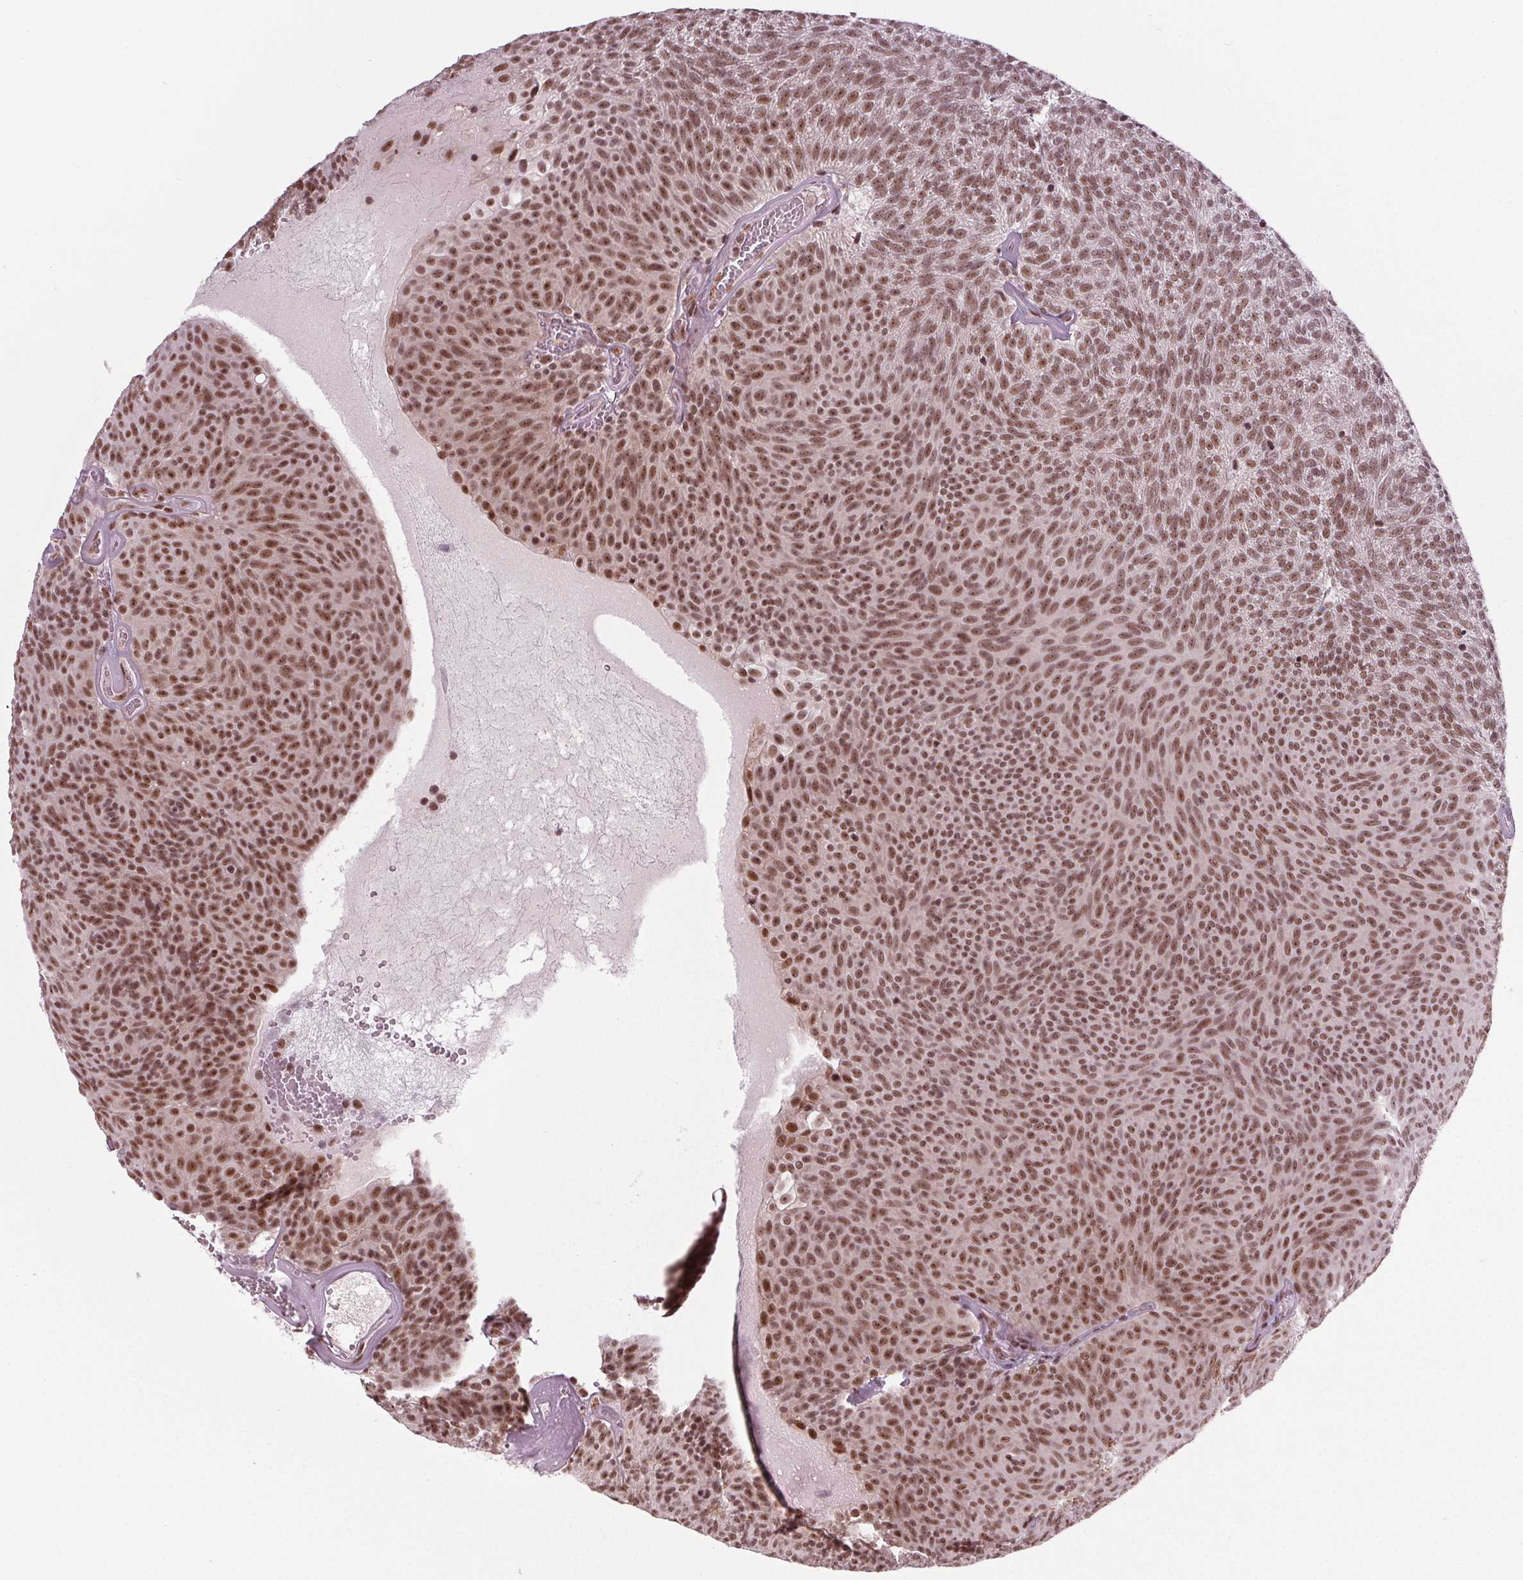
{"staining": {"intensity": "strong", "quantity": ">75%", "location": "nuclear"}, "tissue": "urothelial cancer", "cell_type": "Tumor cells", "image_type": "cancer", "snomed": [{"axis": "morphology", "description": "Urothelial carcinoma, Low grade"}, {"axis": "topography", "description": "Urinary bladder"}], "caption": "A brown stain shows strong nuclear staining of a protein in human urothelial cancer tumor cells. (Brightfield microscopy of DAB IHC at high magnification).", "gene": "DDX41", "patient": {"sex": "male", "age": 77}}